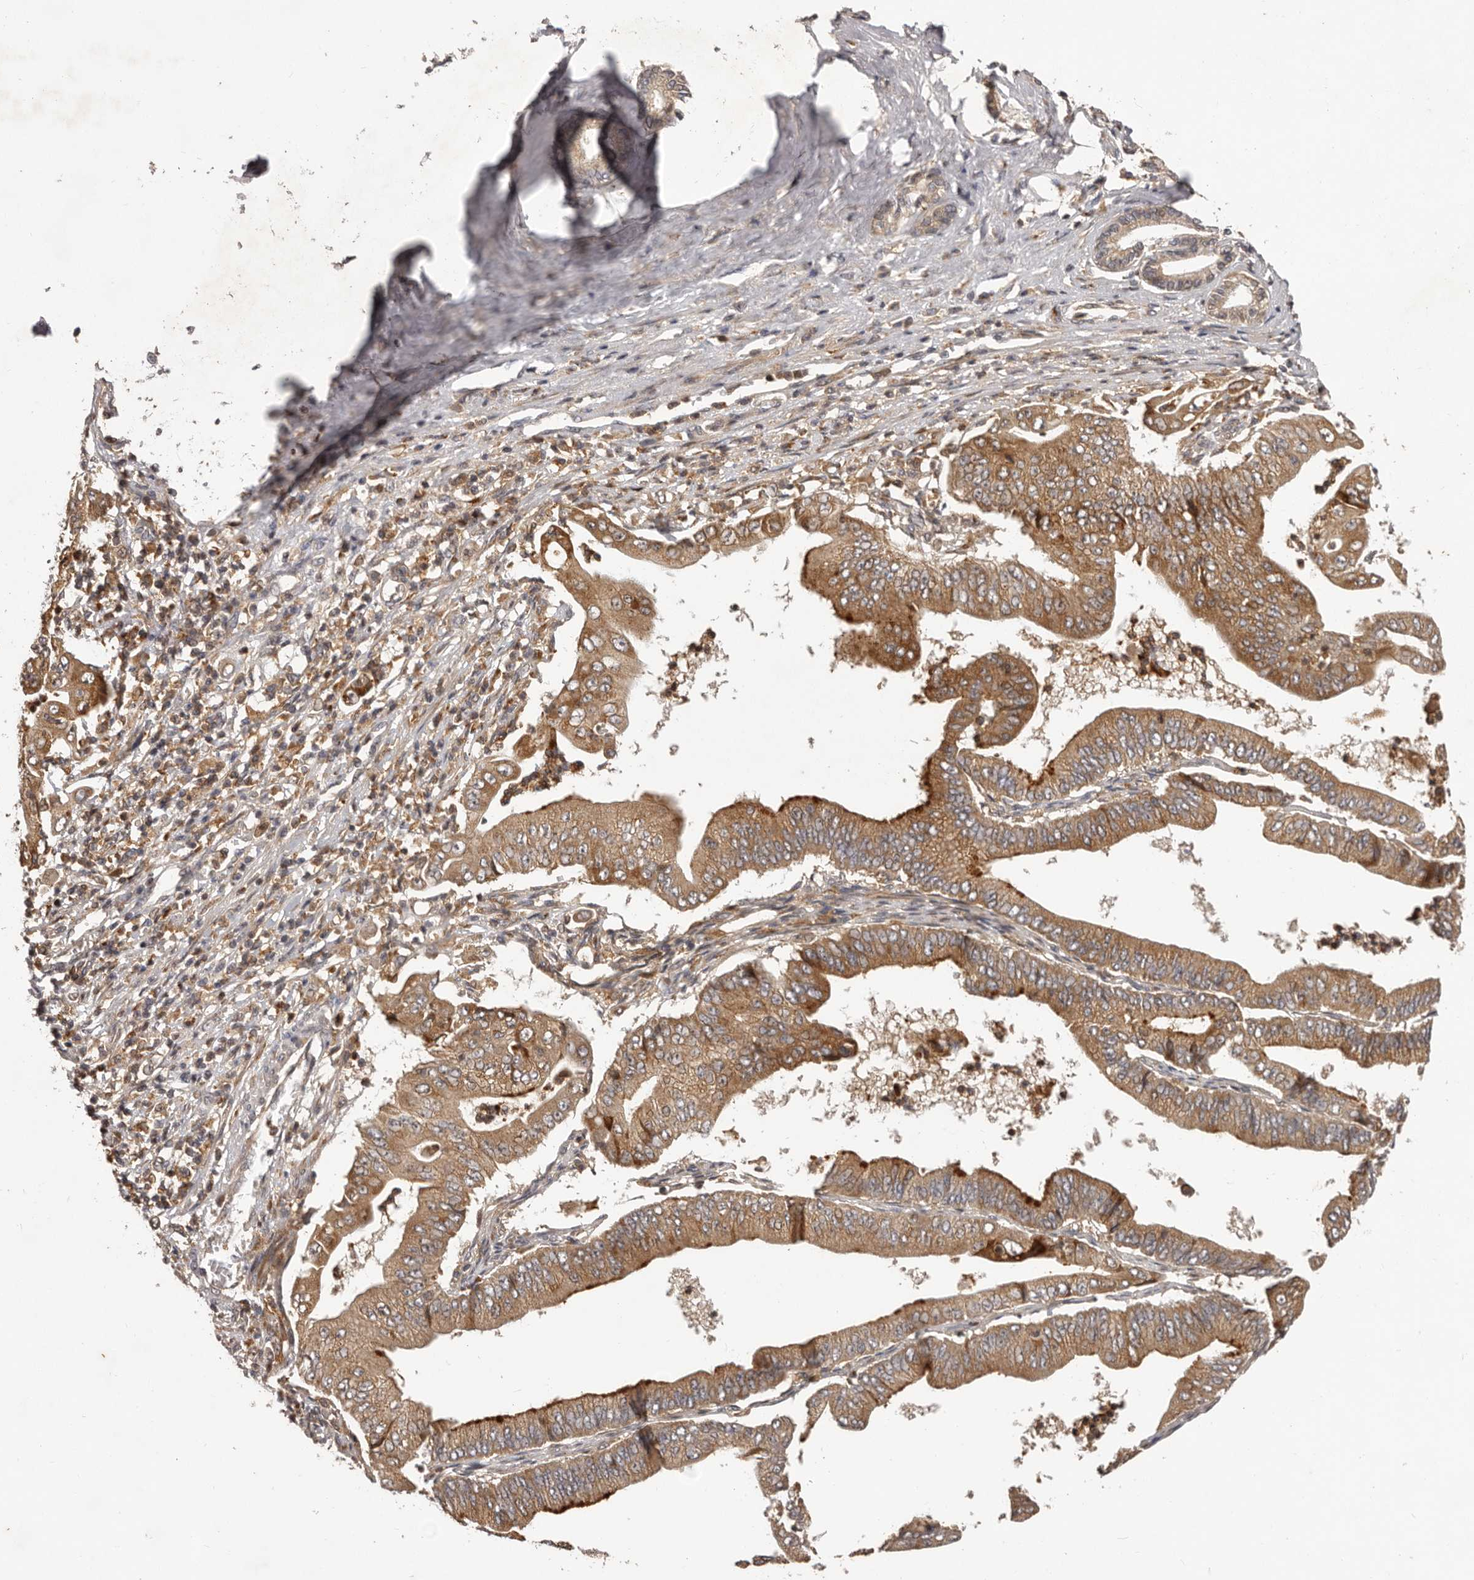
{"staining": {"intensity": "strong", "quantity": ">75%", "location": "cytoplasmic/membranous"}, "tissue": "pancreatic cancer", "cell_type": "Tumor cells", "image_type": "cancer", "snomed": [{"axis": "morphology", "description": "Adenocarcinoma, NOS"}, {"axis": "topography", "description": "Pancreas"}], "caption": "A photomicrograph of adenocarcinoma (pancreatic) stained for a protein displays strong cytoplasmic/membranous brown staining in tumor cells.", "gene": "RNF187", "patient": {"sex": "female", "age": 77}}